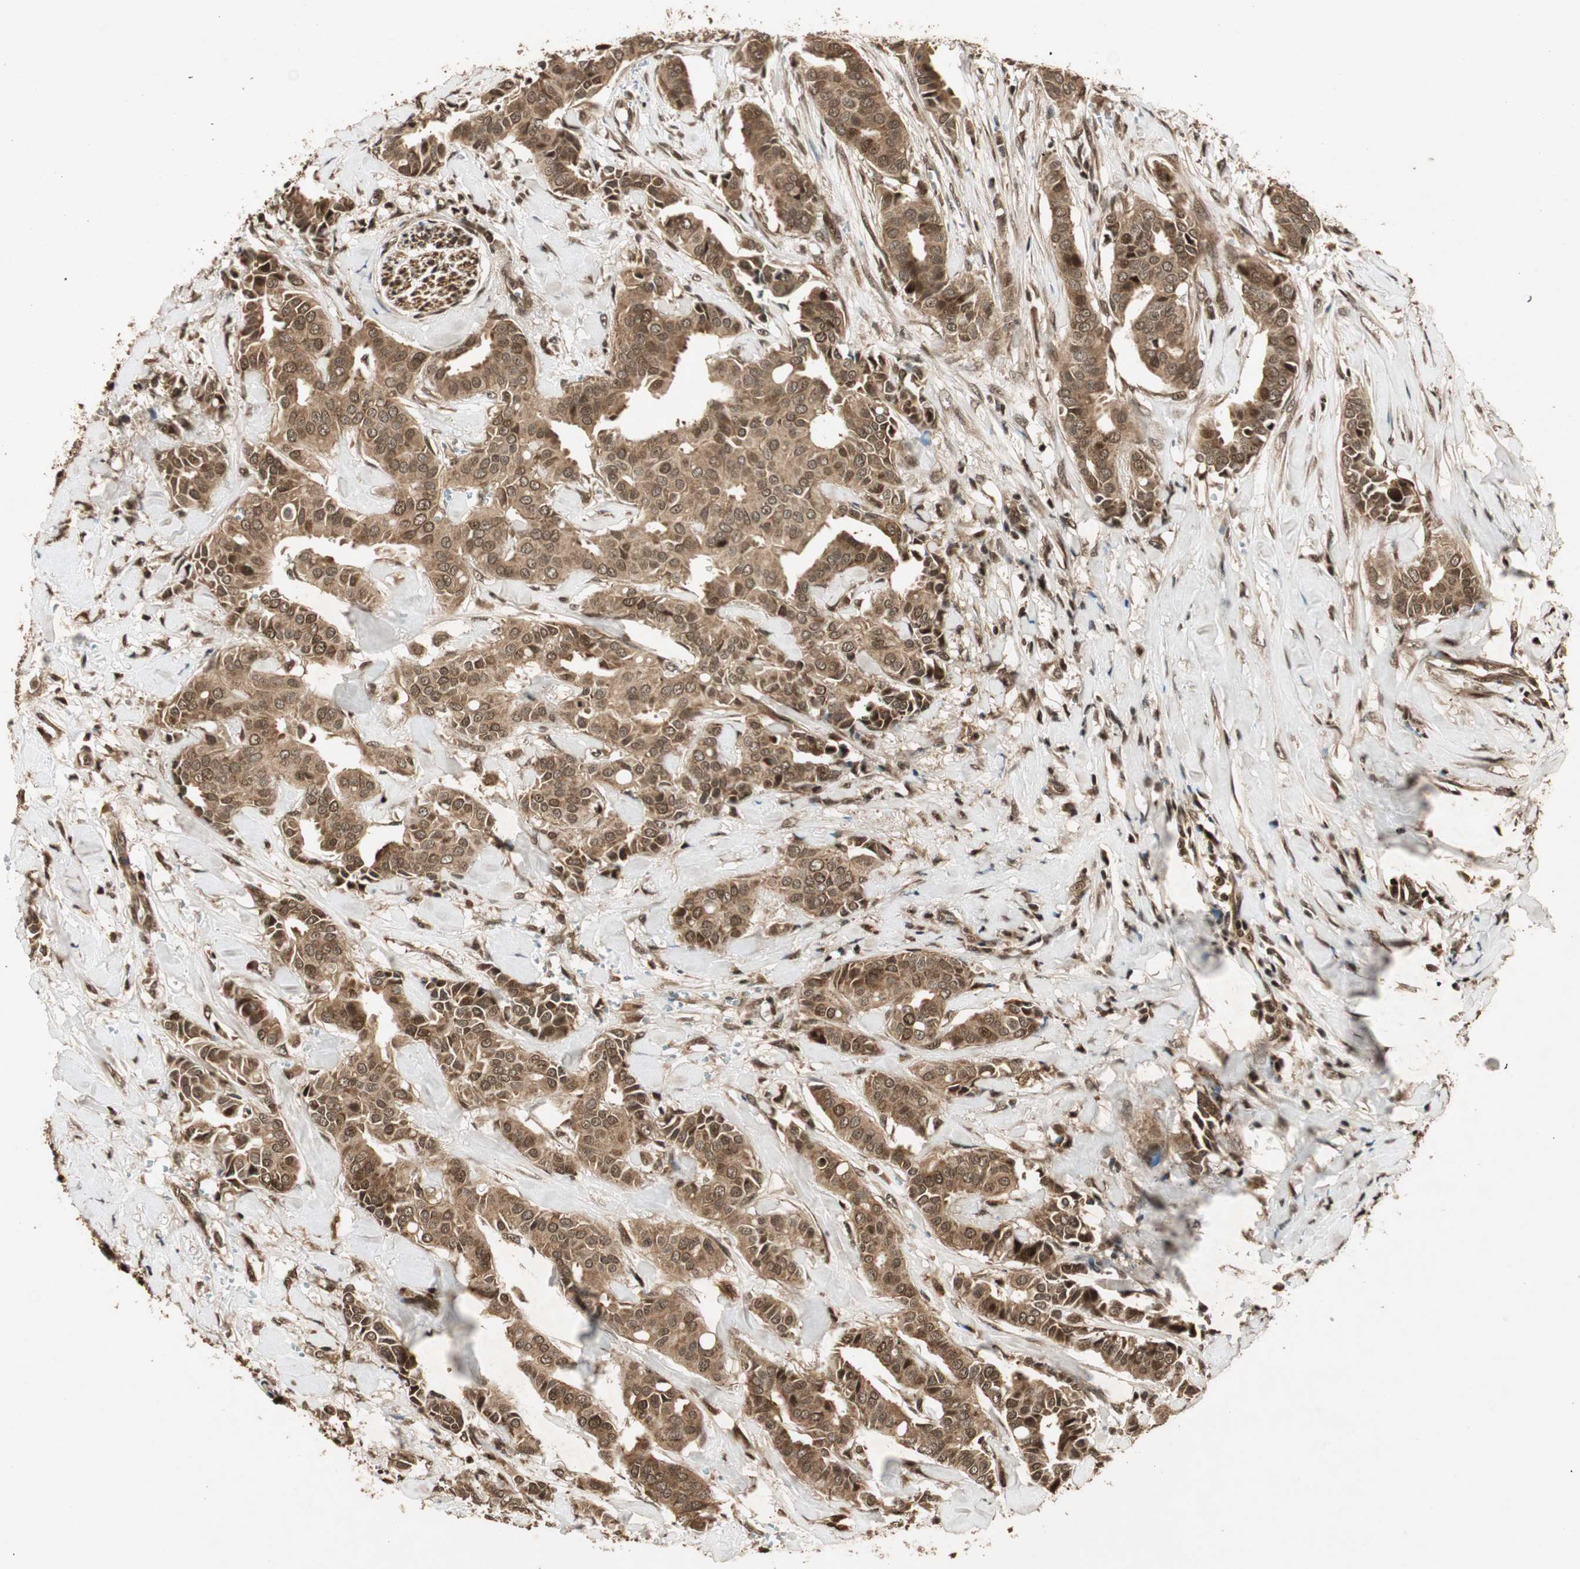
{"staining": {"intensity": "moderate", "quantity": ">75%", "location": "cytoplasmic/membranous"}, "tissue": "head and neck cancer", "cell_type": "Tumor cells", "image_type": "cancer", "snomed": [{"axis": "morphology", "description": "Adenocarcinoma, NOS"}, {"axis": "topography", "description": "Salivary gland"}, {"axis": "topography", "description": "Head-Neck"}], "caption": "Head and neck adenocarcinoma stained for a protein (brown) reveals moderate cytoplasmic/membranous positive expression in approximately >75% of tumor cells.", "gene": "RPA3", "patient": {"sex": "female", "age": 59}}